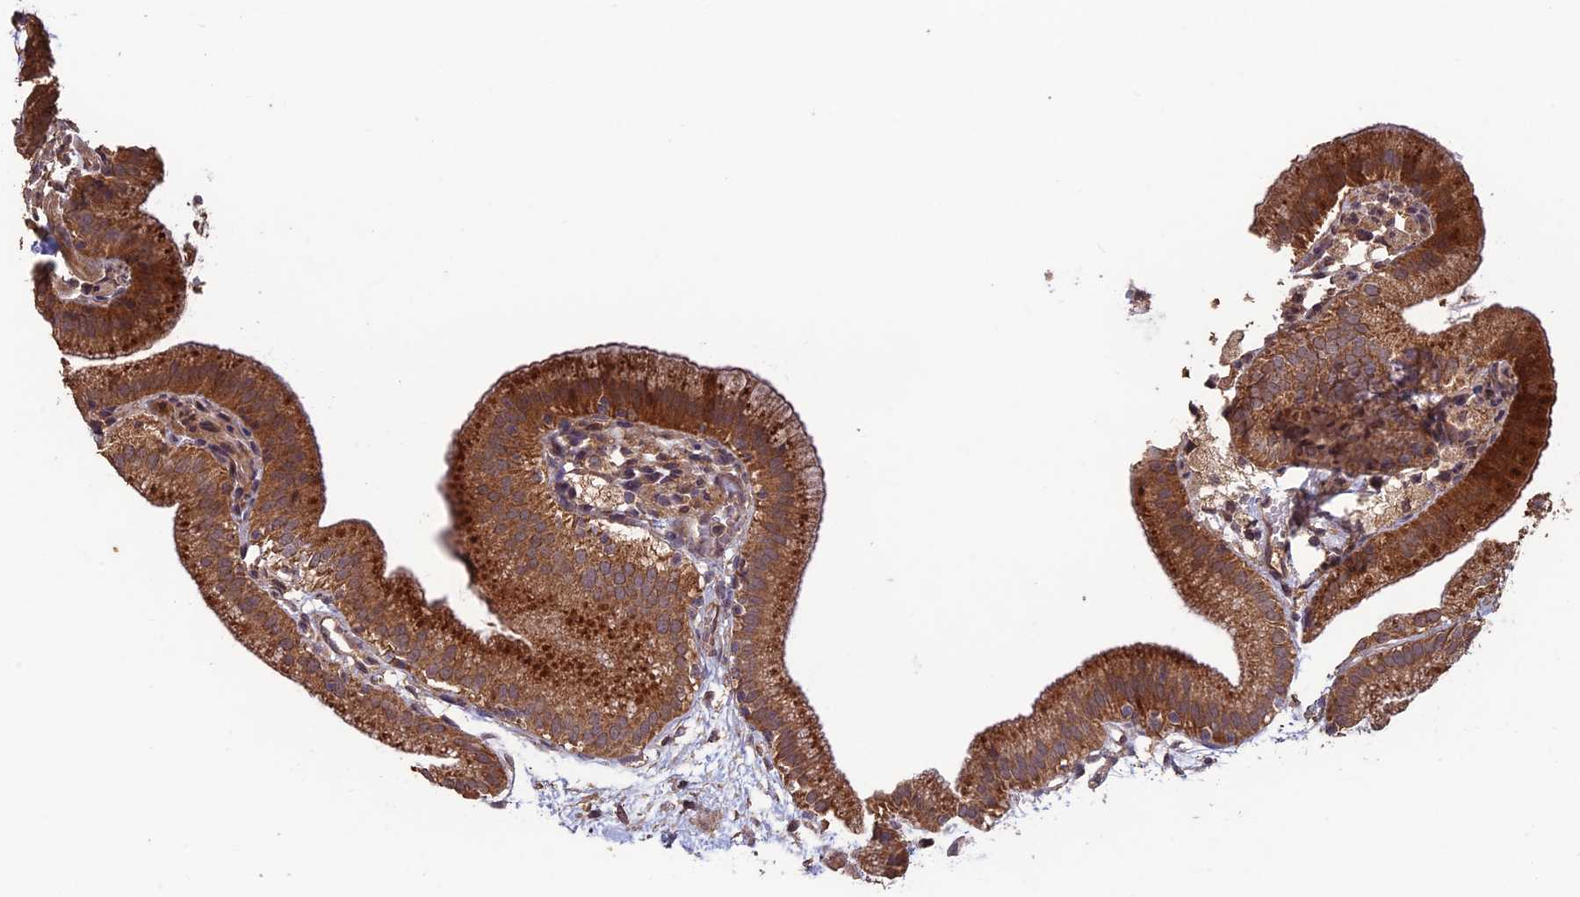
{"staining": {"intensity": "strong", "quantity": ">75%", "location": "cytoplasmic/membranous"}, "tissue": "gallbladder", "cell_type": "Glandular cells", "image_type": "normal", "snomed": [{"axis": "morphology", "description": "Normal tissue, NOS"}, {"axis": "topography", "description": "Gallbladder"}], "caption": "Immunohistochemical staining of benign human gallbladder shows >75% levels of strong cytoplasmic/membranous protein staining in approximately >75% of glandular cells. (Brightfield microscopy of DAB IHC at high magnification).", "gene": "SHISA5", "patient": {"sex": "male", "age": 55}}